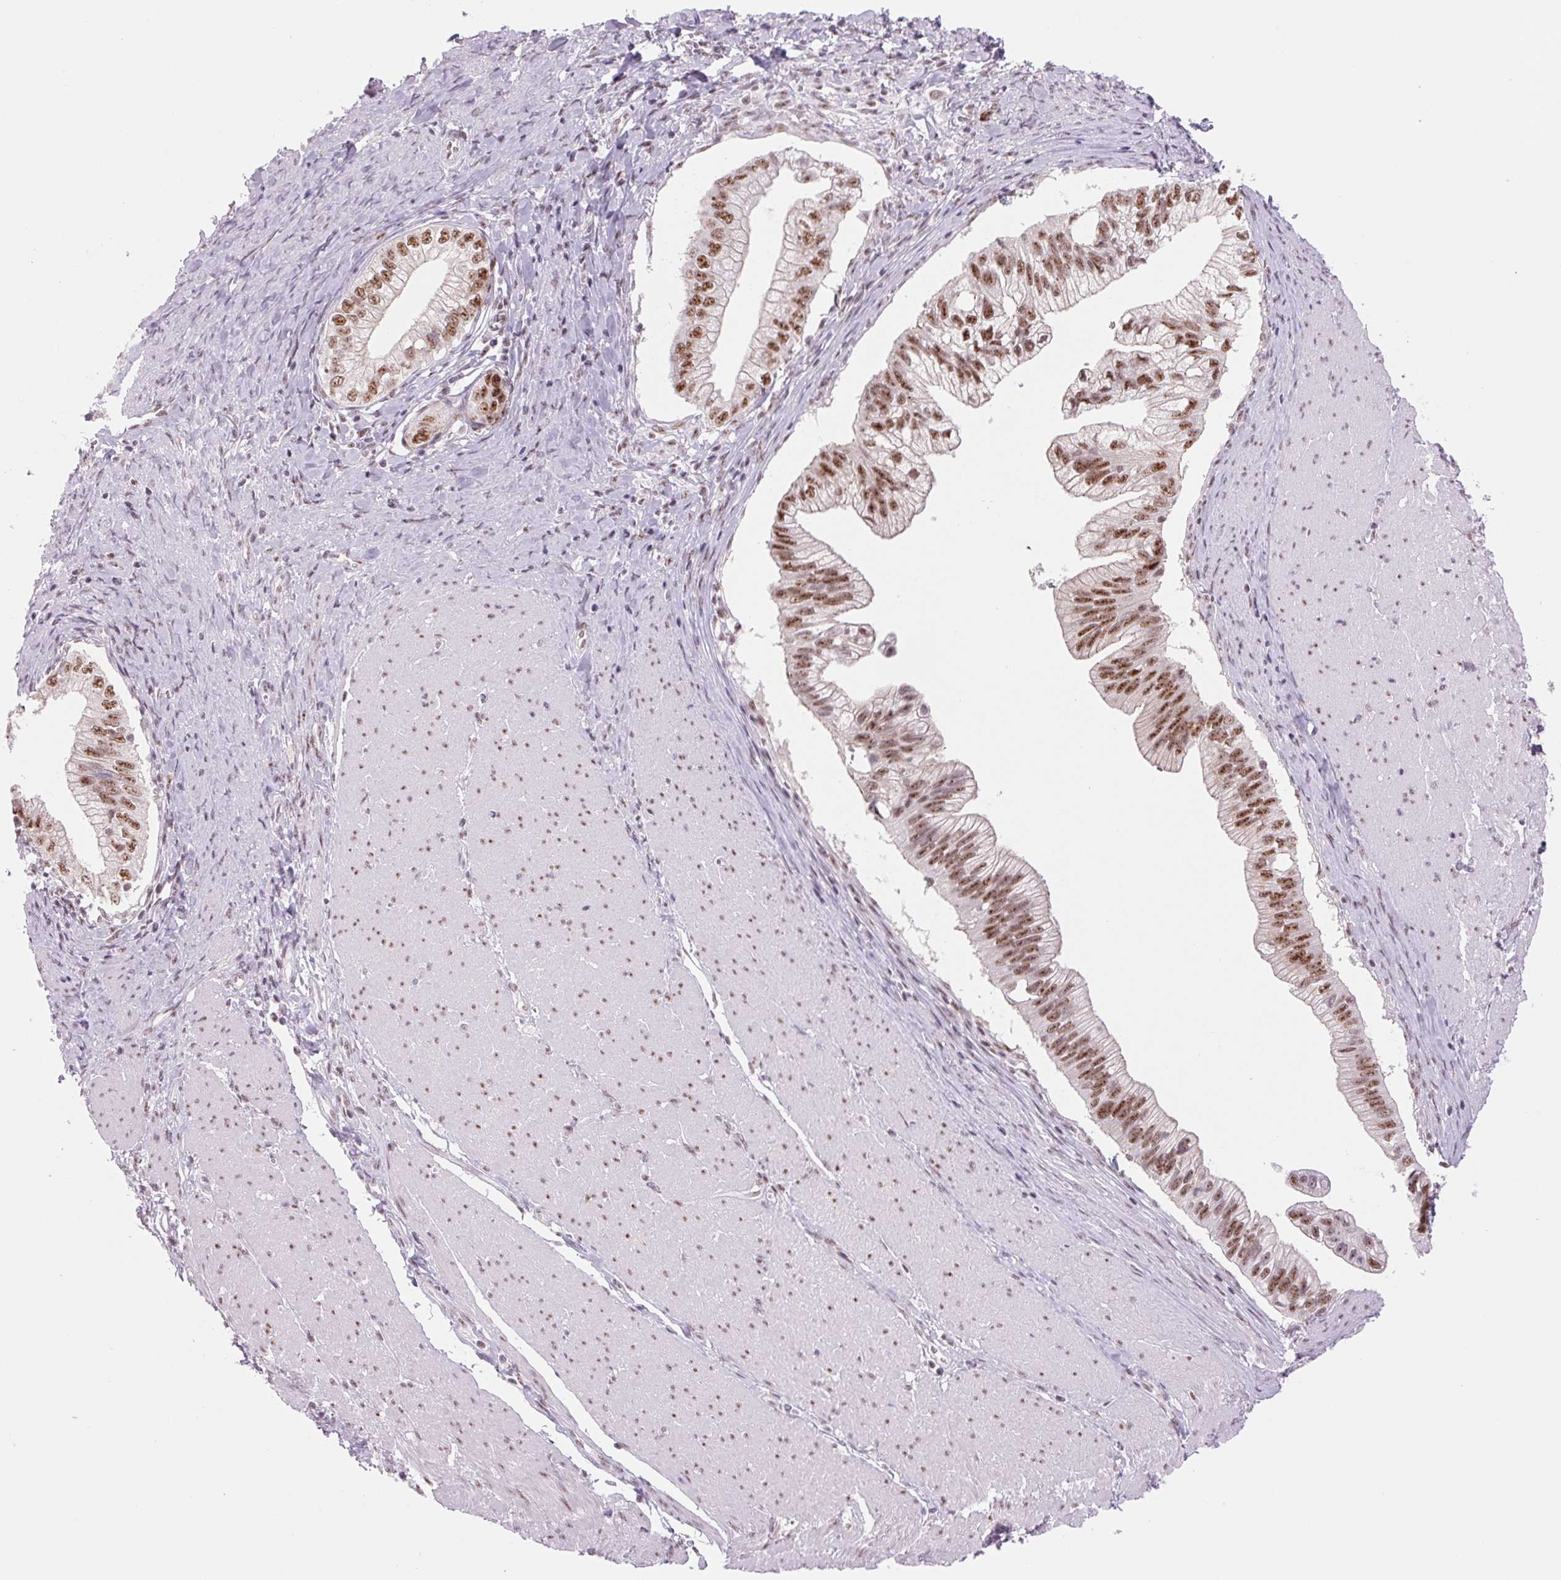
{"staining": {"intensity": "moderate", "quantity": ">75%", "location": "nuclear"}, "tissue": "pancreatic cancer", "cell_type": "Tumor cells", "image_type": "cancer", "snomed": [{"axis": "morphology", "description": "Adenocarcinoma, NOS"}, {"axis": "topography", "description": "Pancreas"}], "caption": "An image of pancreatic adenocarcinoma stained for a protein displays moderate nuclear brown staining in tumor cells. The staining is performed using DAB (3,3'-diaminobenzidine) brown chromogen to label protein expression. The nuclei are counter-stained blue using hematoxylin.", "gene": "ZC3H14", "patient": {"sex": "male", "age": 70}}